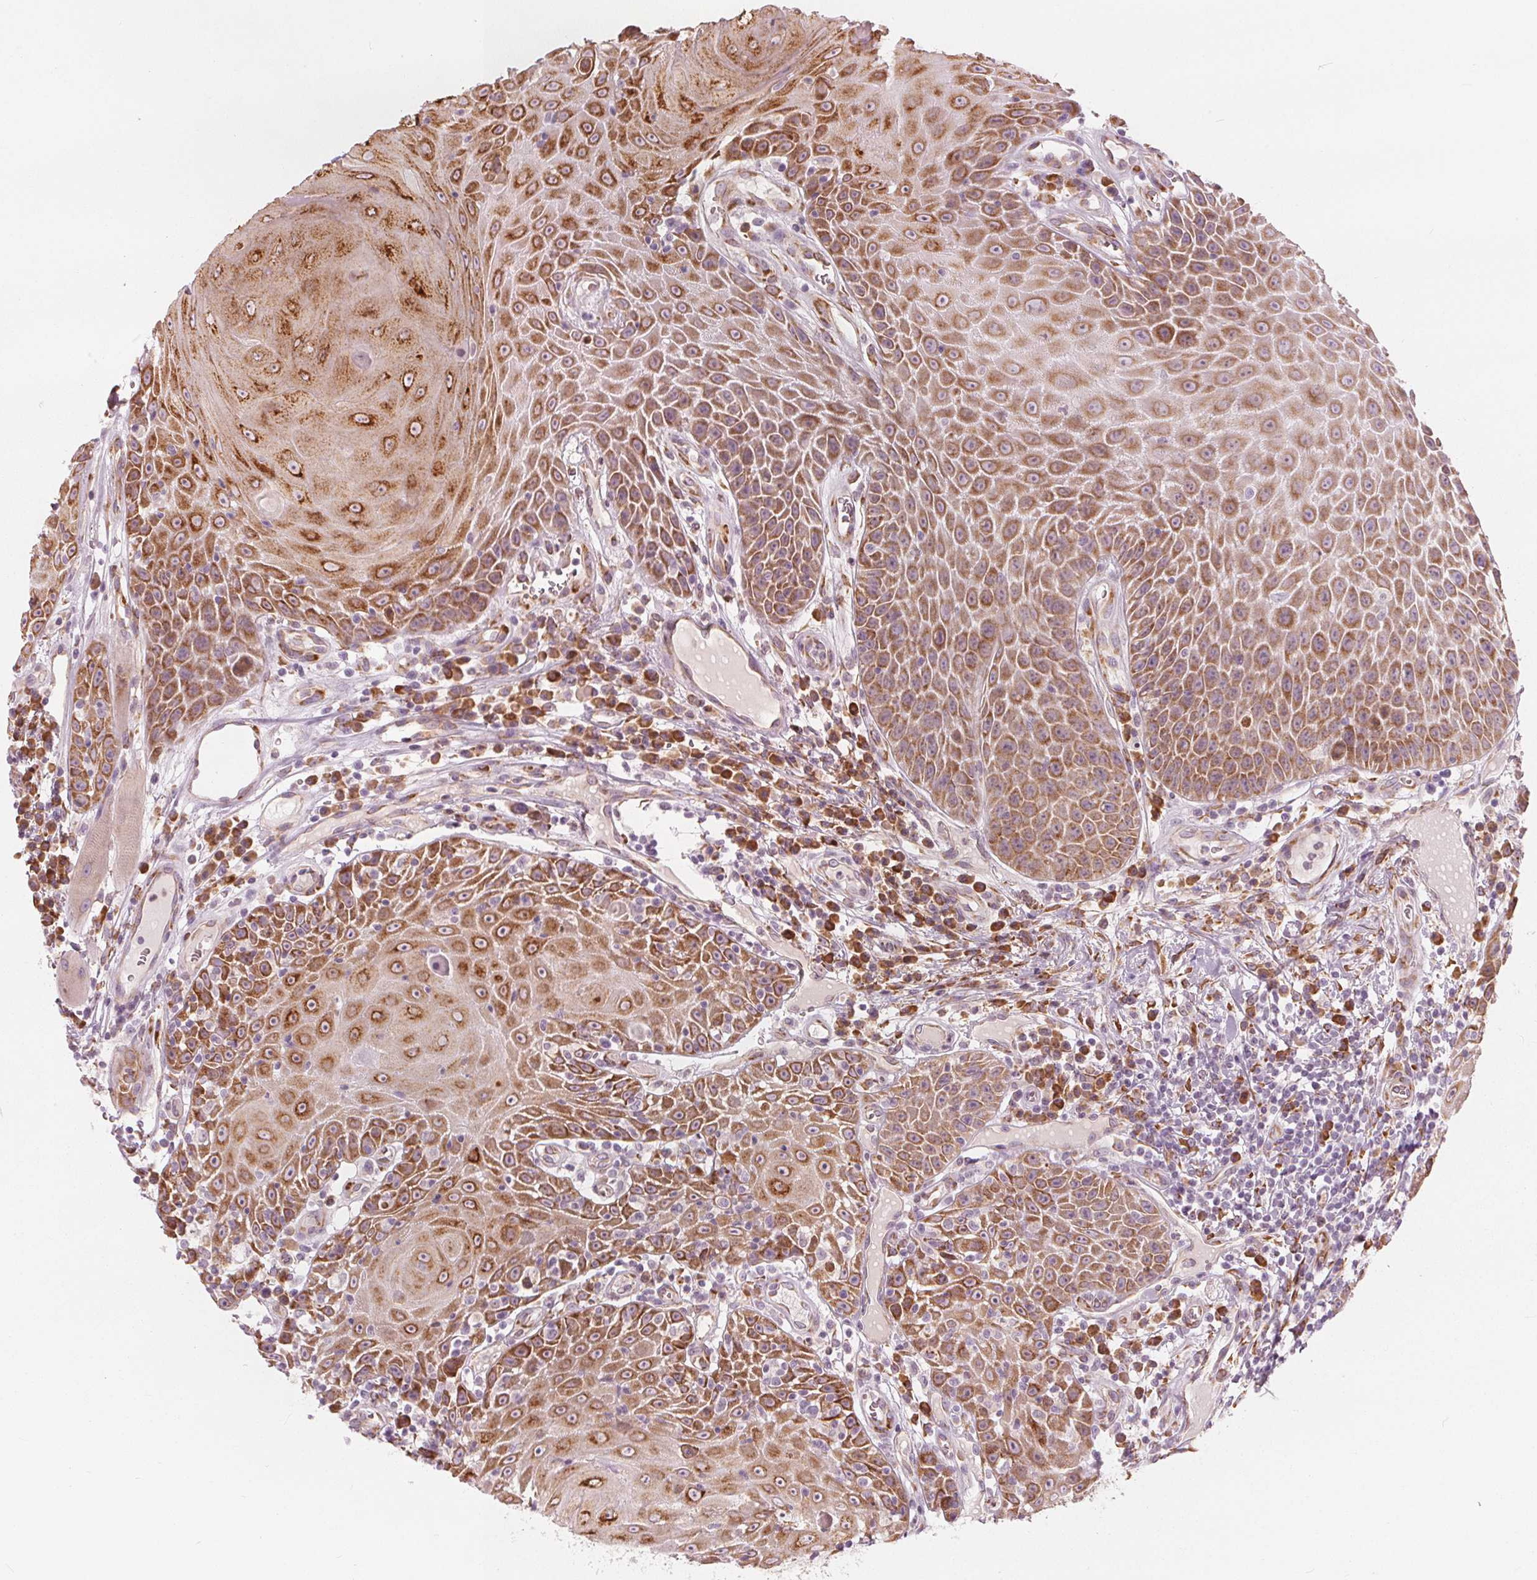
{"staining": {"intensity": "moderate", "quantity": ">75%", "location": "cytoplasmic/membranous"}, "tissue": "head and neck cancer", "cell_type": "Tumor cells", "image_type": "cancer", "snomed": [{"axis": "morphology", "description": "Squamous cell carcinoma, NOS"}, {"axis": "topography", "description": "Head-Neck"}], "caption": "The photomicrograph demonstrates a brown stain indicating the presence of a protein in the cytoplasmic/membranous of tumor cells in squamous cell carcinoma (head and neck).", "gene": "BRSK1", "patient": {"sex": "male", "age": 52}}